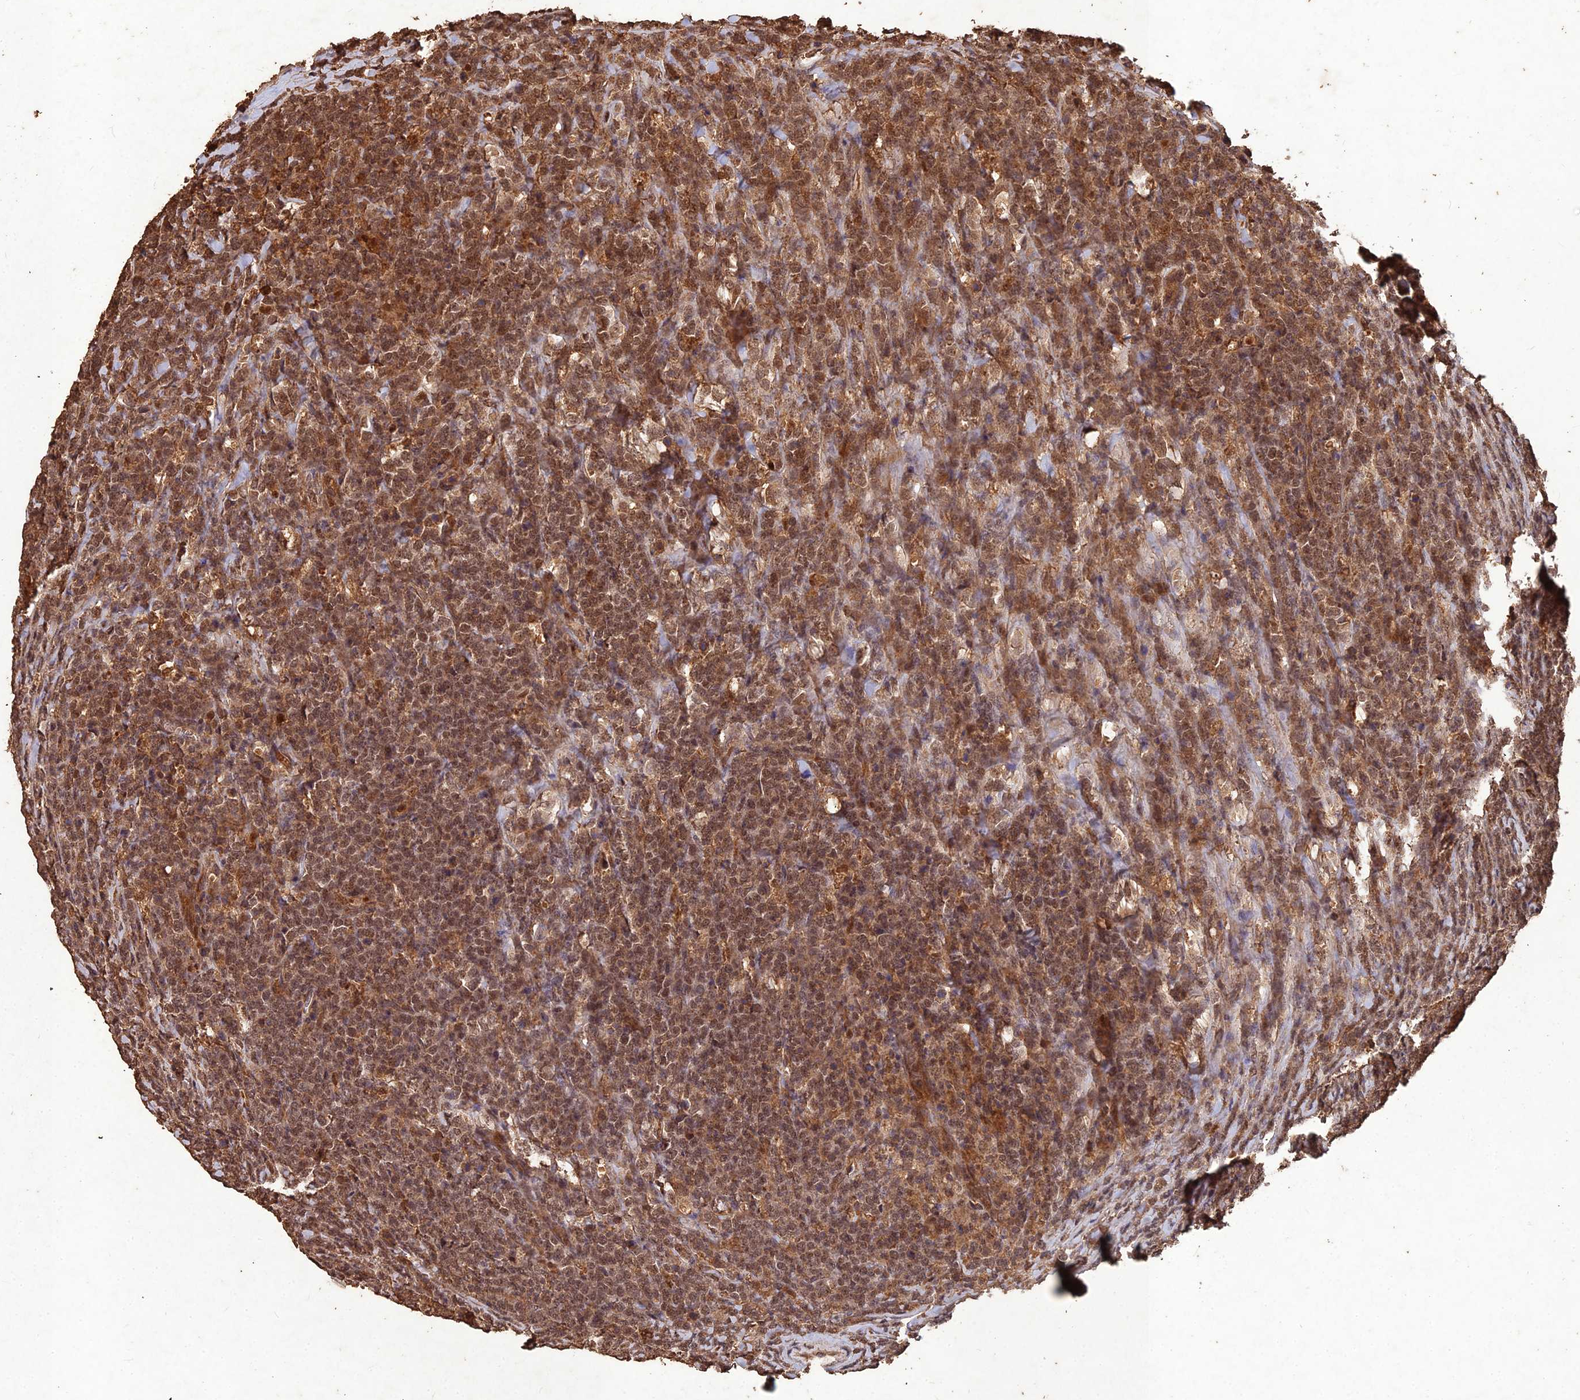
{"staining": {"intensity": "moderate", "quantity": ">75%", "location": "cytoplasmic/membranous,nuclear"}, "tissue": "lymphoma", "cell_type": "Tumor cells", "image_type": "cancer", "snomed": [{"axis": "morphology", "description": "Malignant lymphoma, non-Hodgkin's type, High grade"}, {"axis": "topography", "description": "Small intestine"}], "caption": "The image shows staining of malignant lymphoma, non-Hodgkin's type (high-grade), revealing moderate cytoplasmic/membranous and nuclear protein expression (brown color) within tumor cells.", "gene": "SYMPK", "patient": {"sex": "male", "age": 8}}